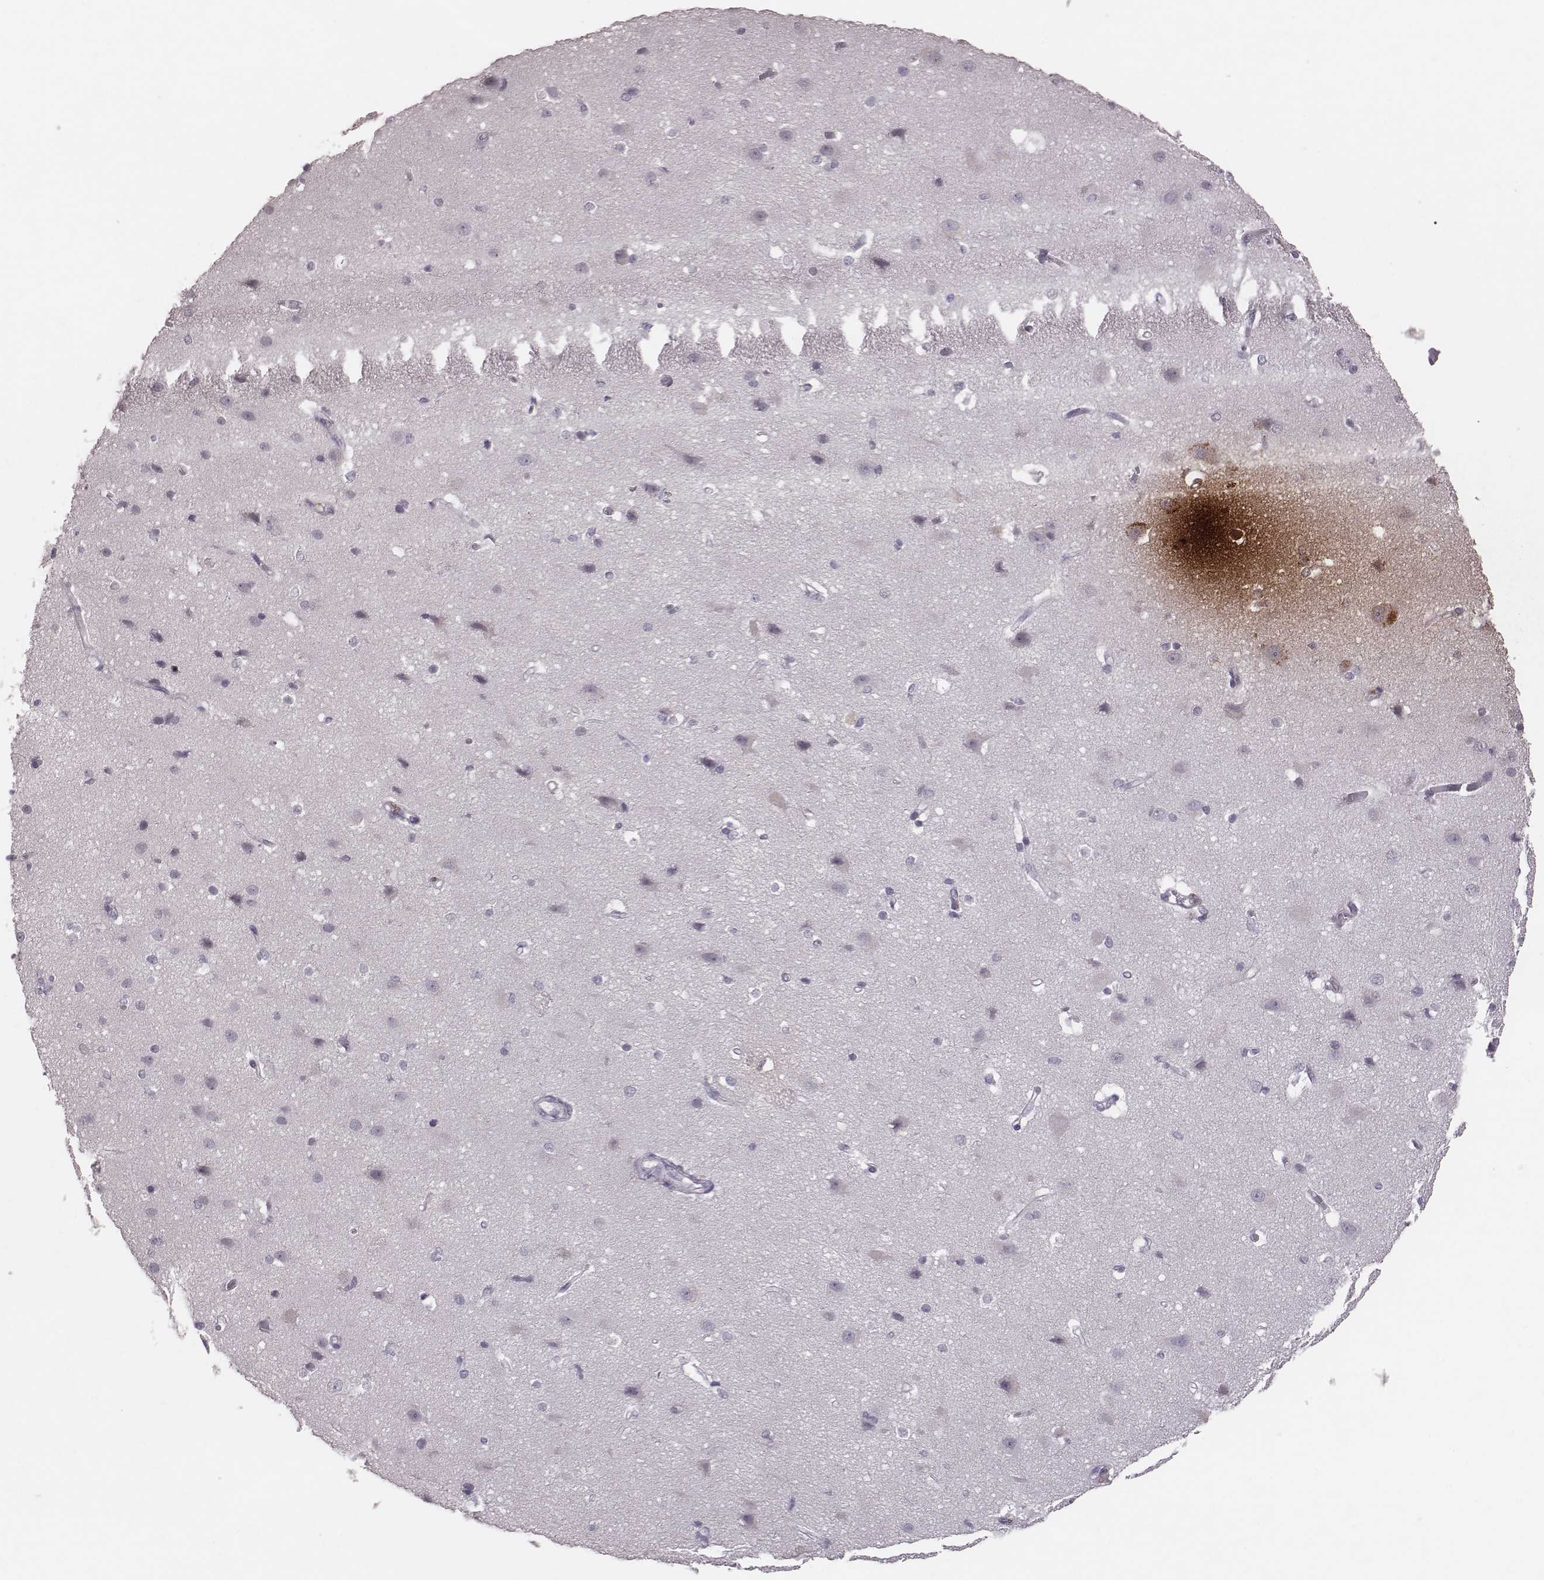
{"staining": {"intensity": "negative", "quantity": "none", "location": "none"}, "tissue": "cerebral cortex", "cell_type": "Endothelial cells", "image_type": "normal", "snomed": [{"axis": "morphology", "description": "Normal tissue, NOS"}, {"axis": "topography", "description": "Cerebral cortex"}], "caption": "Immunohistochemistry image of normal human cerebral cortex stained for a protein (brown), which exhibits no staining in endothelial cells. The staining was performed using DAB (3,3'-diaminobenzidine) to visualize the protein expression in brown, while the nuclei were stained in blue with hematoxylin (Magnification: 20x).", "gene": "CFTR", "patient": {"sex": "male", "age": 37}}